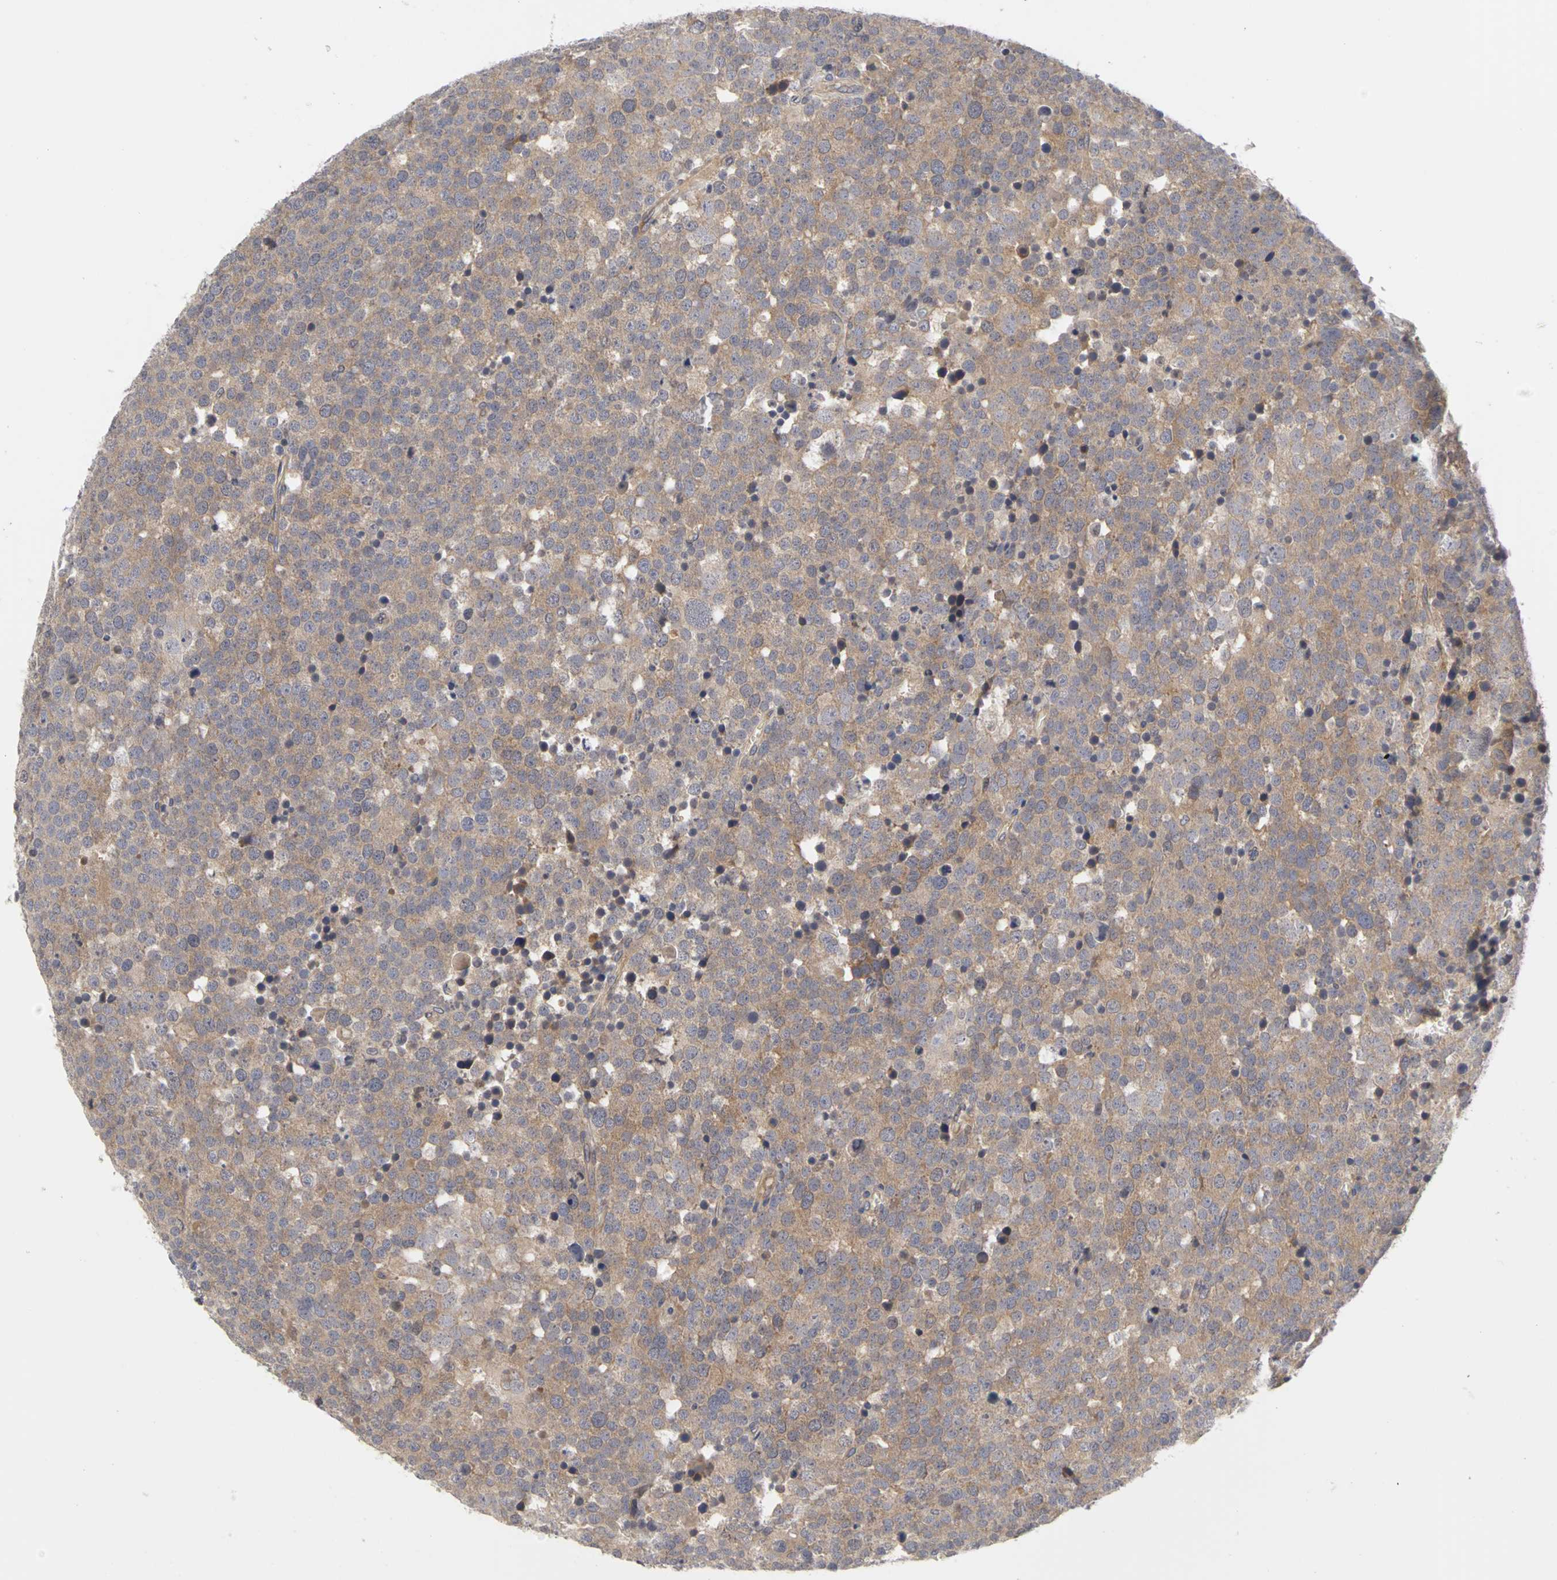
{"staining": {"intensity": "weak", "quantity": ">75%", "location": "cytoplasmic/membranous"}, "tissue": "testis cancer", "cell_type": "Tumor cells", "image_type": "cancer", "snomed": [{"axis": "morphology", "description": "Seminoma, NOS"}, {"axis": "topography", "description": "Testis"}], "caption": "Immunohistochemical staining of human testis seminoma exhibits low levels of weak cytoplasmic/membranous expression in about >75% of tumor cells.", "gene": "IRAK1", "patient": {"sex": "male", "age": 71}}